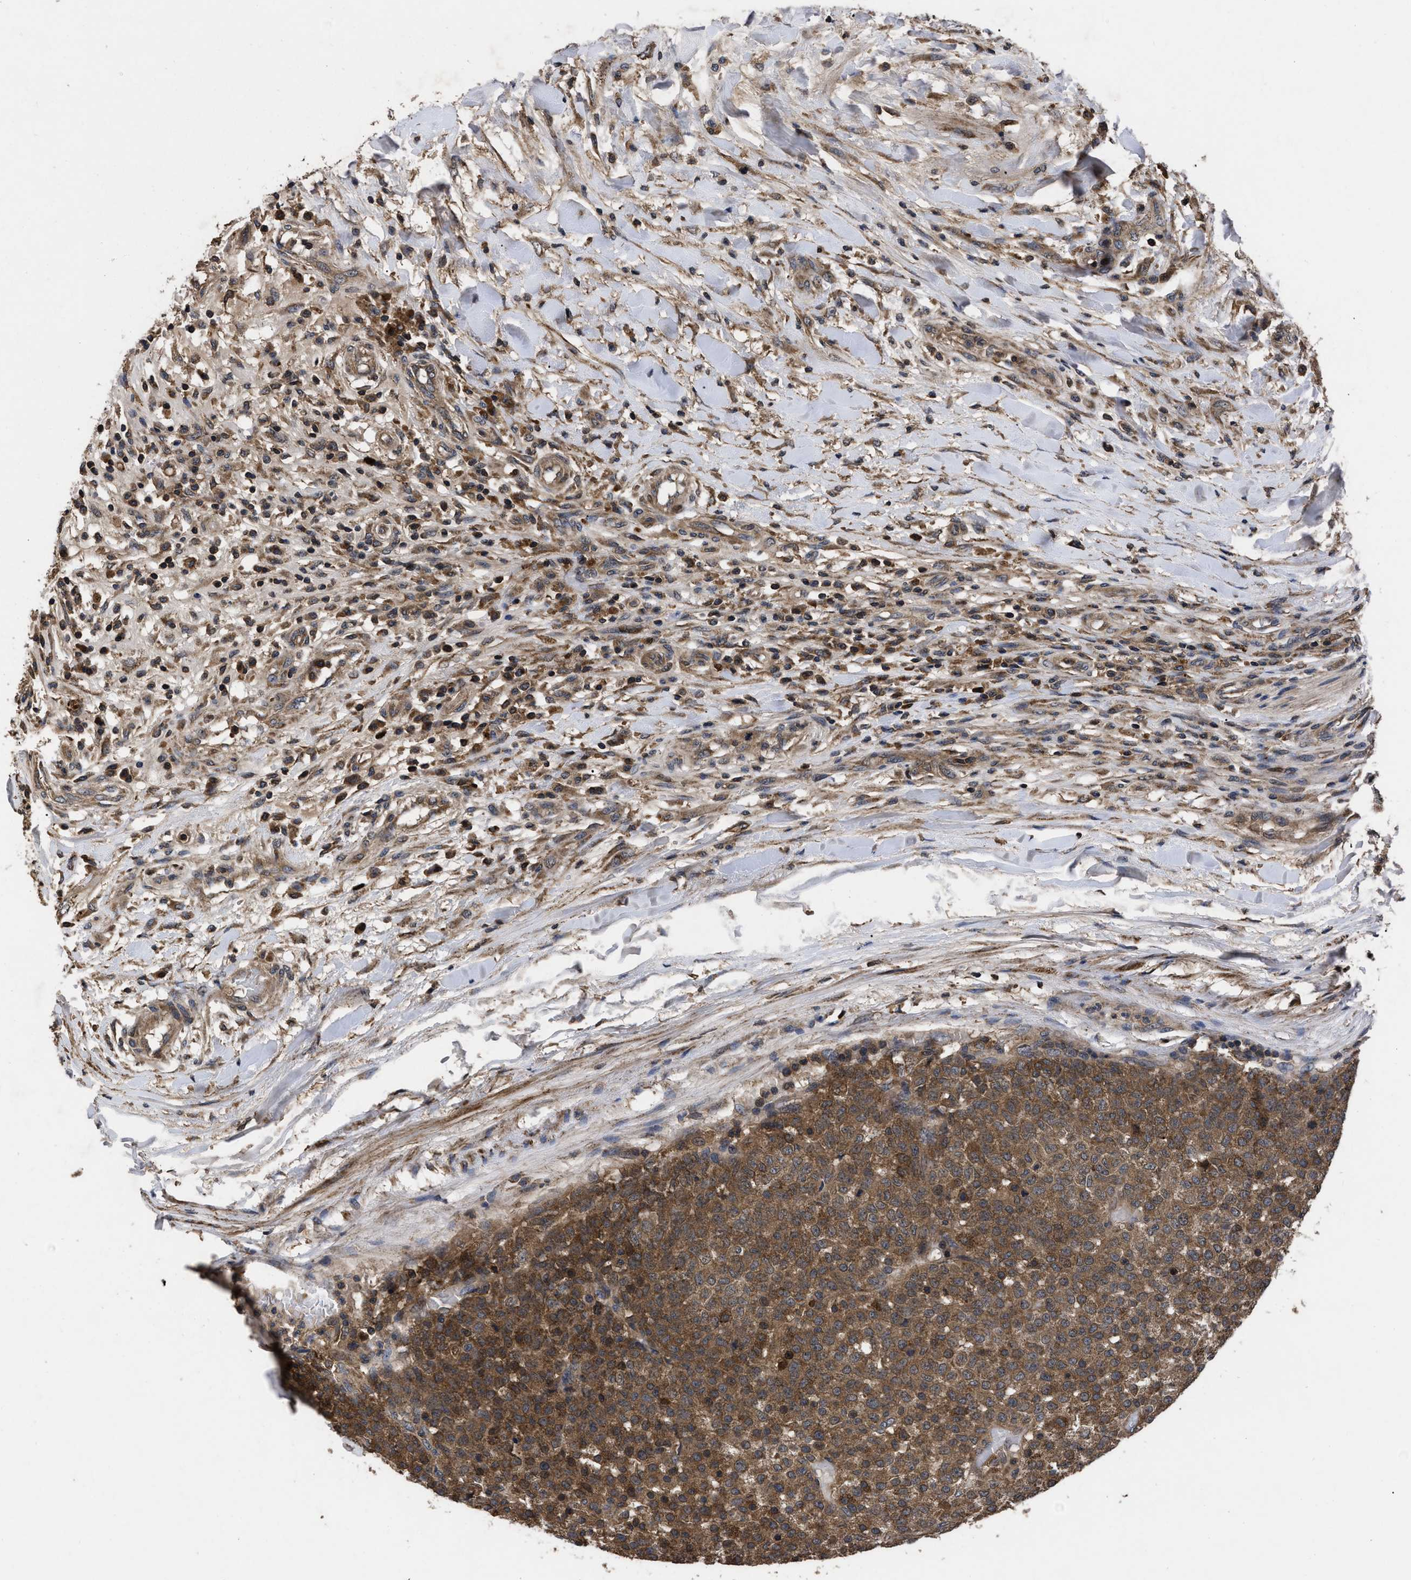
{"staining": {"intensity": "moderate", "quantity": ">75%", "location": "cytoplasmic/membranous"}, "tissue": "testis cancer", "cell_type": "Tumor cells", "image_type": "cancer", "snomed": [{"axis": "morphology", "description": "Seminoma, NOS"}, {"axis": "topography", "description": "Testis"}], "caption": "IHC of human seminoma (testis) shows medium levels of moderate cytoplasmic/membranous expression in approximately >75% of tumor cells. (IHC, brightfield microscopy, high magnification).", "gene": "LRRC3", "patient": {"sex": "male", "age": 59}}